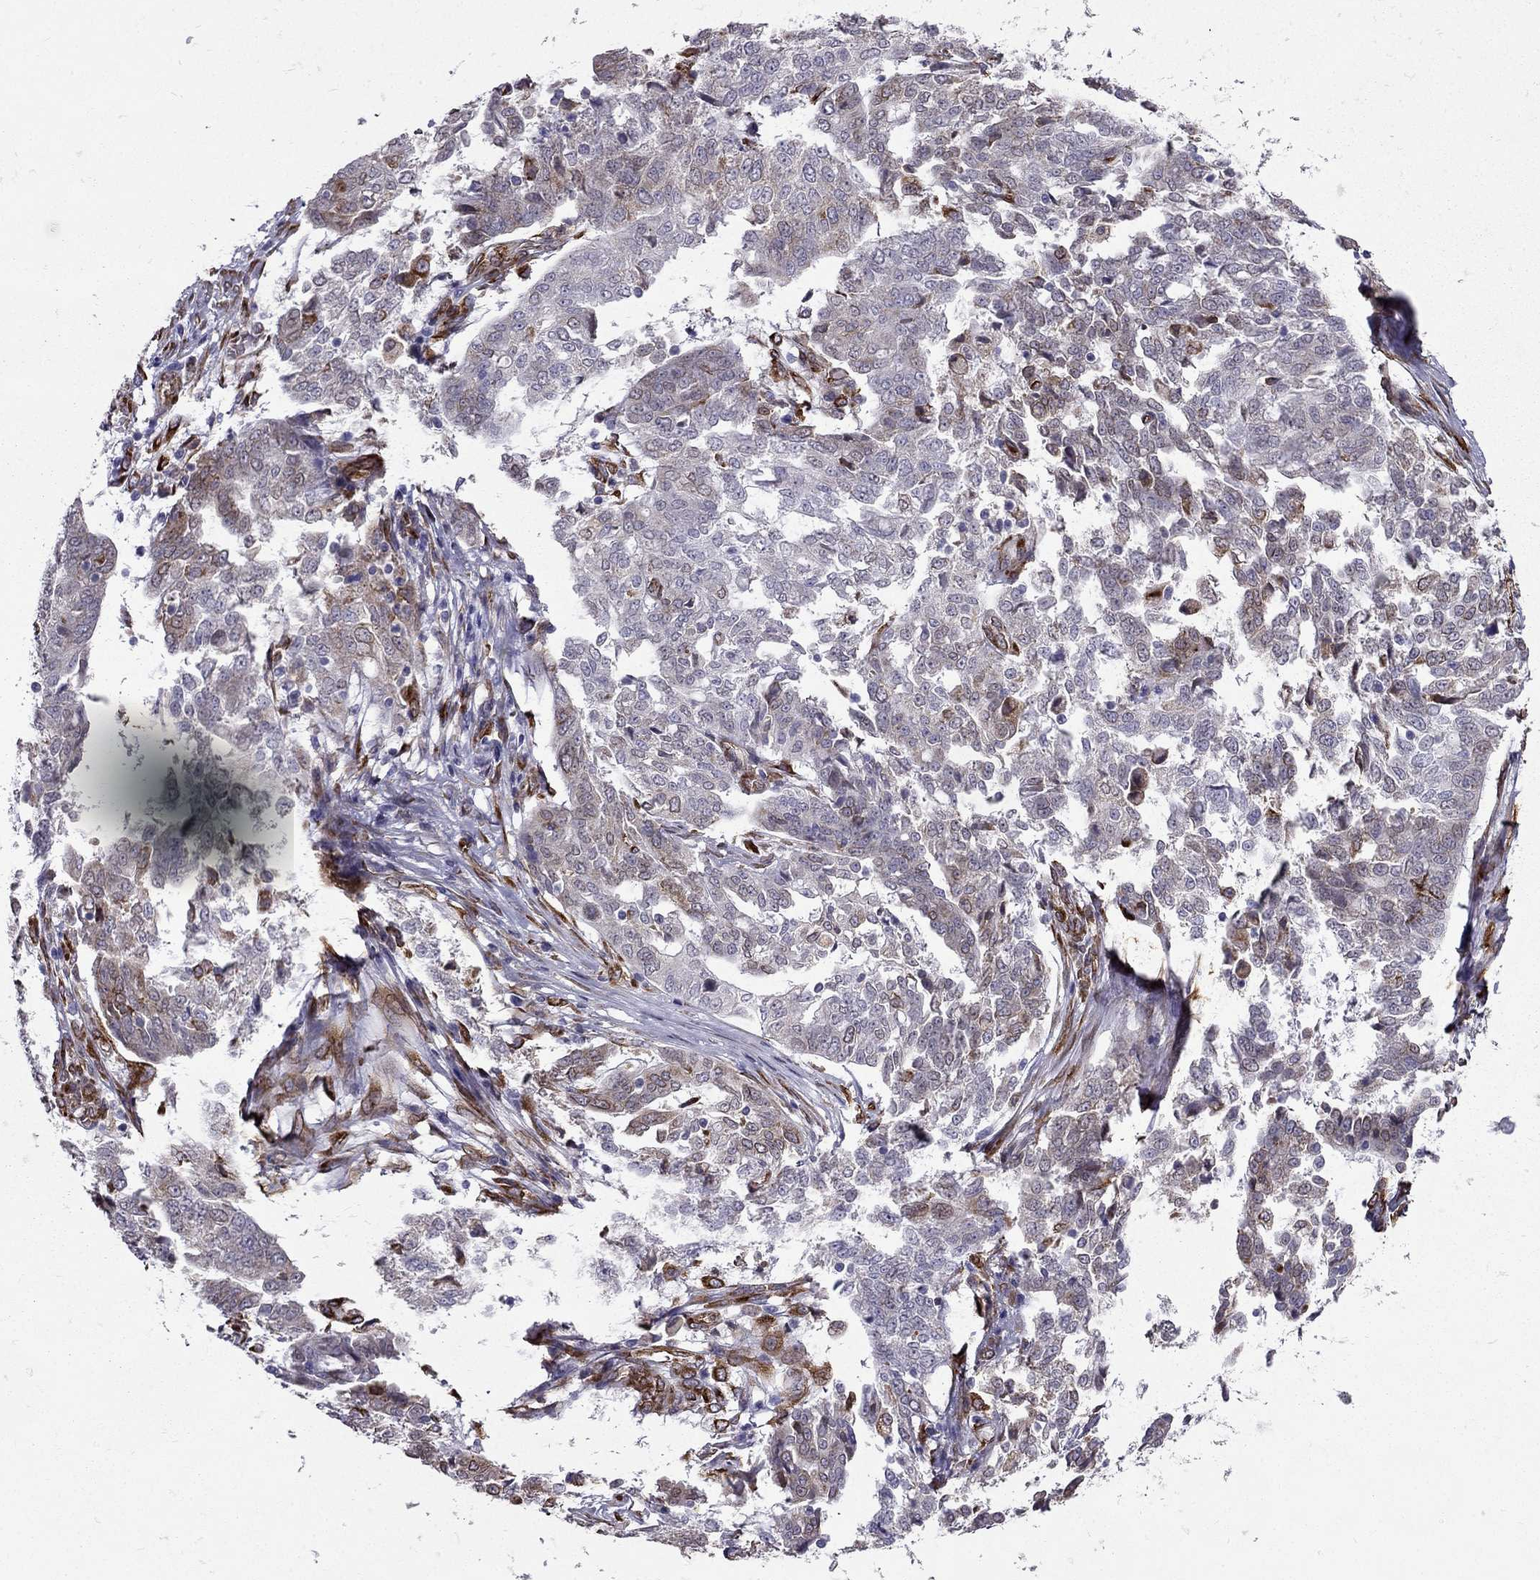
{"staining": {"intensity": "moderate", "quantity": "<25%", "location": "cytoplasmic/membranous"}, "tissue": "ovarian cancer", "cell_type": "Tumor cells", "image_type": "cancer", "snomed": [{"axis": "morphology", "description": "Cystadenocarcinoma, serous, NOS"}, {"axis": "topography", "description": "Ovary"}], "caption": "Immunohistochemical staining of human serous cystadenocarcinoma (ovarian) displays low levels of moderate cytoplasmic/membranous staining in about <25% of tumor cells.", "gene": "IKBIP", "patient": {"sex": "female", "age": 67}}